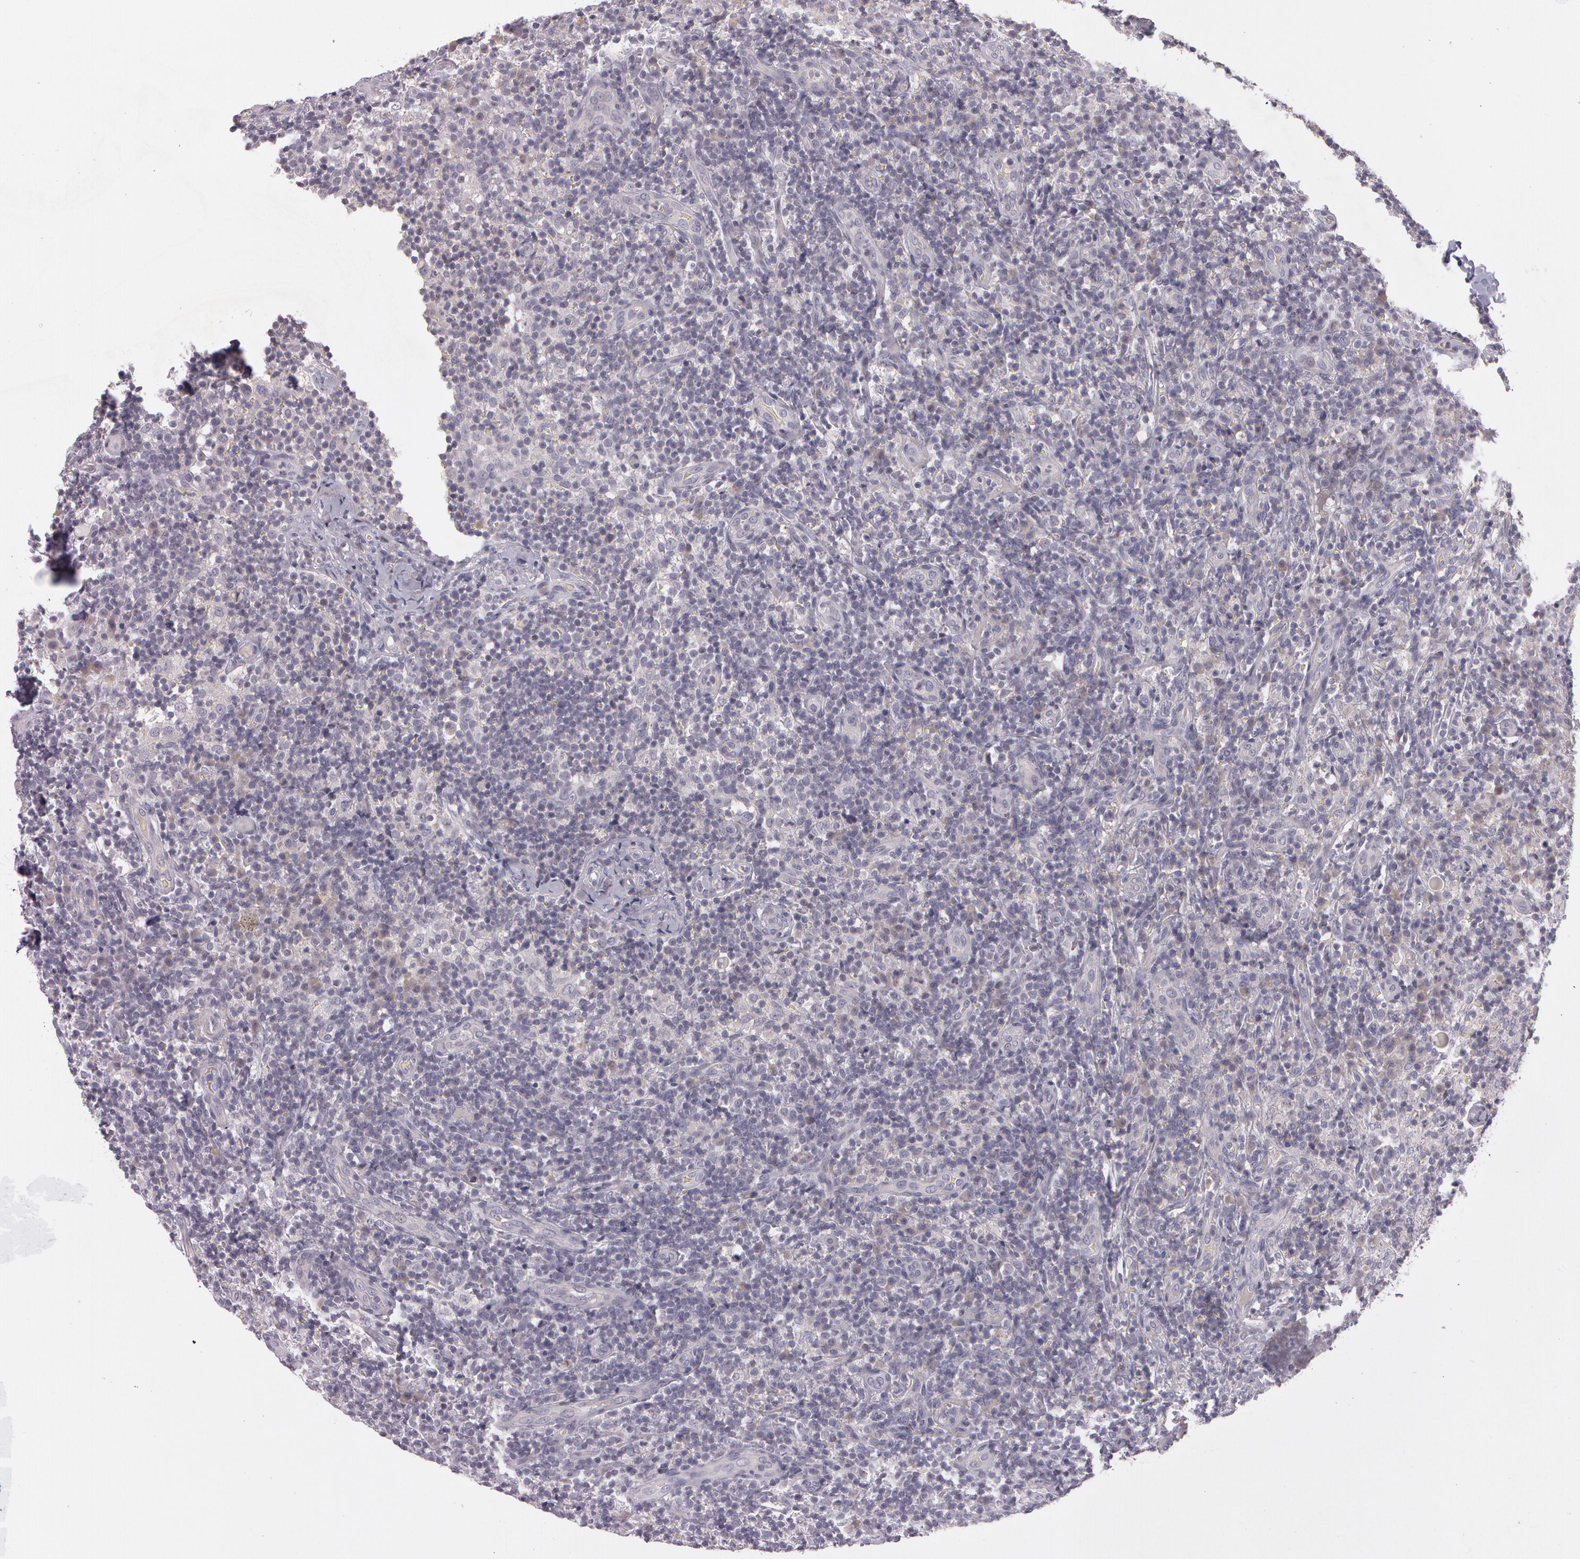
{"staining": {"intensity": "negative", "quantity": "none", "location": "none"}, "tissue": "lymph node", "cell_type": "Germinal center cells", "image_type": "normal", "snomed": [{"axis": "morphology", "description": "Normal tissue, NOS"}, {"axis": "morphology", "description": "Inflammation, NOS"}, {"axis": "topography", "description": "Lymph node"}], "caption": "Immunohistochemistry of normal human lymph node exhibits no expression in germinal center cells.", "gene": "MXRA5", "patient": {"sex": "male", "age": 46}}